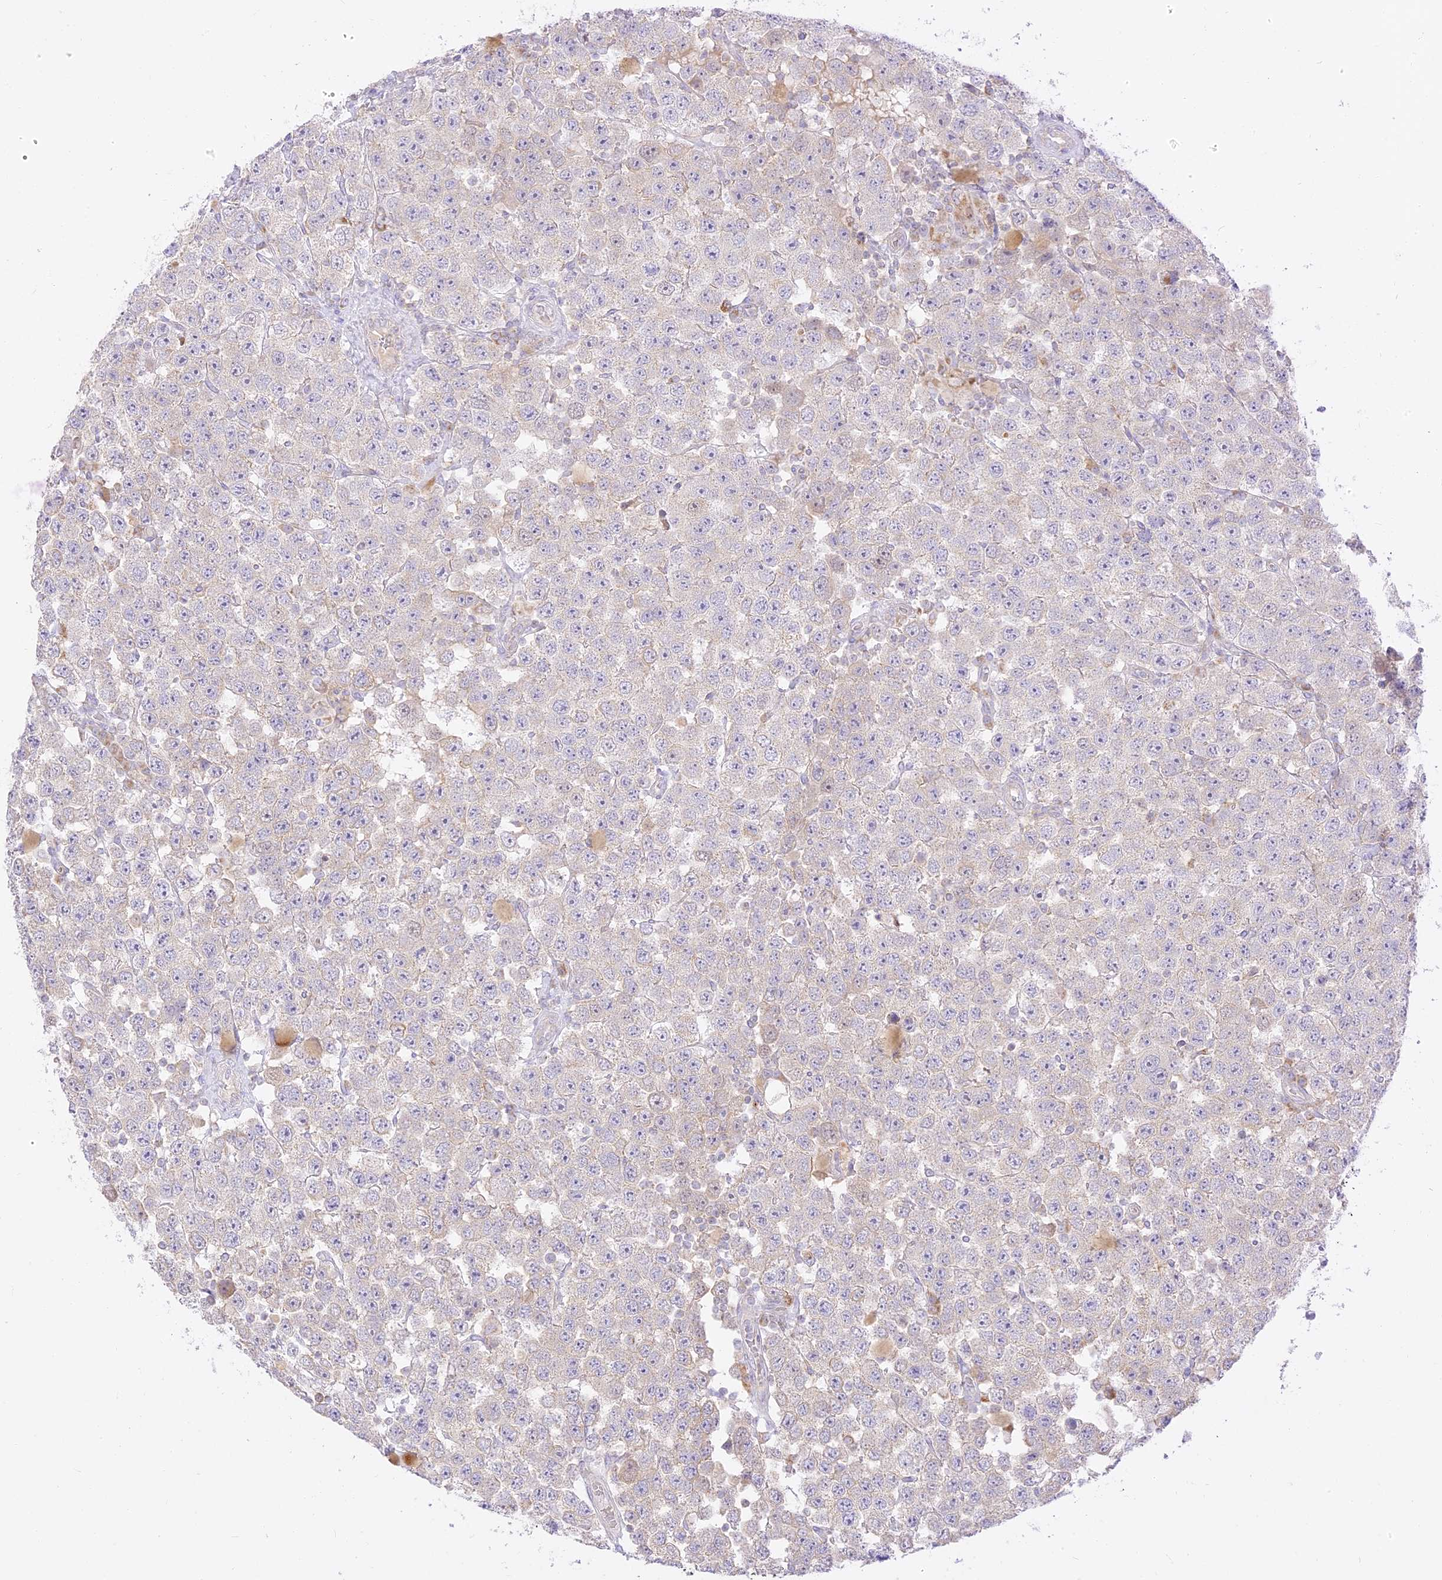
{"staining": {"intensity": "weak", "quantity": "<25%", "location": "cytoplasmic/membranous"}, "tissue": "testis cancer", "cell_type": "Tumor cells", "image_type": "cancer", "snomed": [{"axis": "morphology", "description": "Seminoma, NOS"}, {"axis": "topography", "description": "Testis"}], "caption": "High power microscopy histopathology image of an immunohistochemistry image of testis seminoma, revealing no significant staining in tumor cells.", "gene": "LRRC15", "patient": {"sex": "male", "age": 28}}